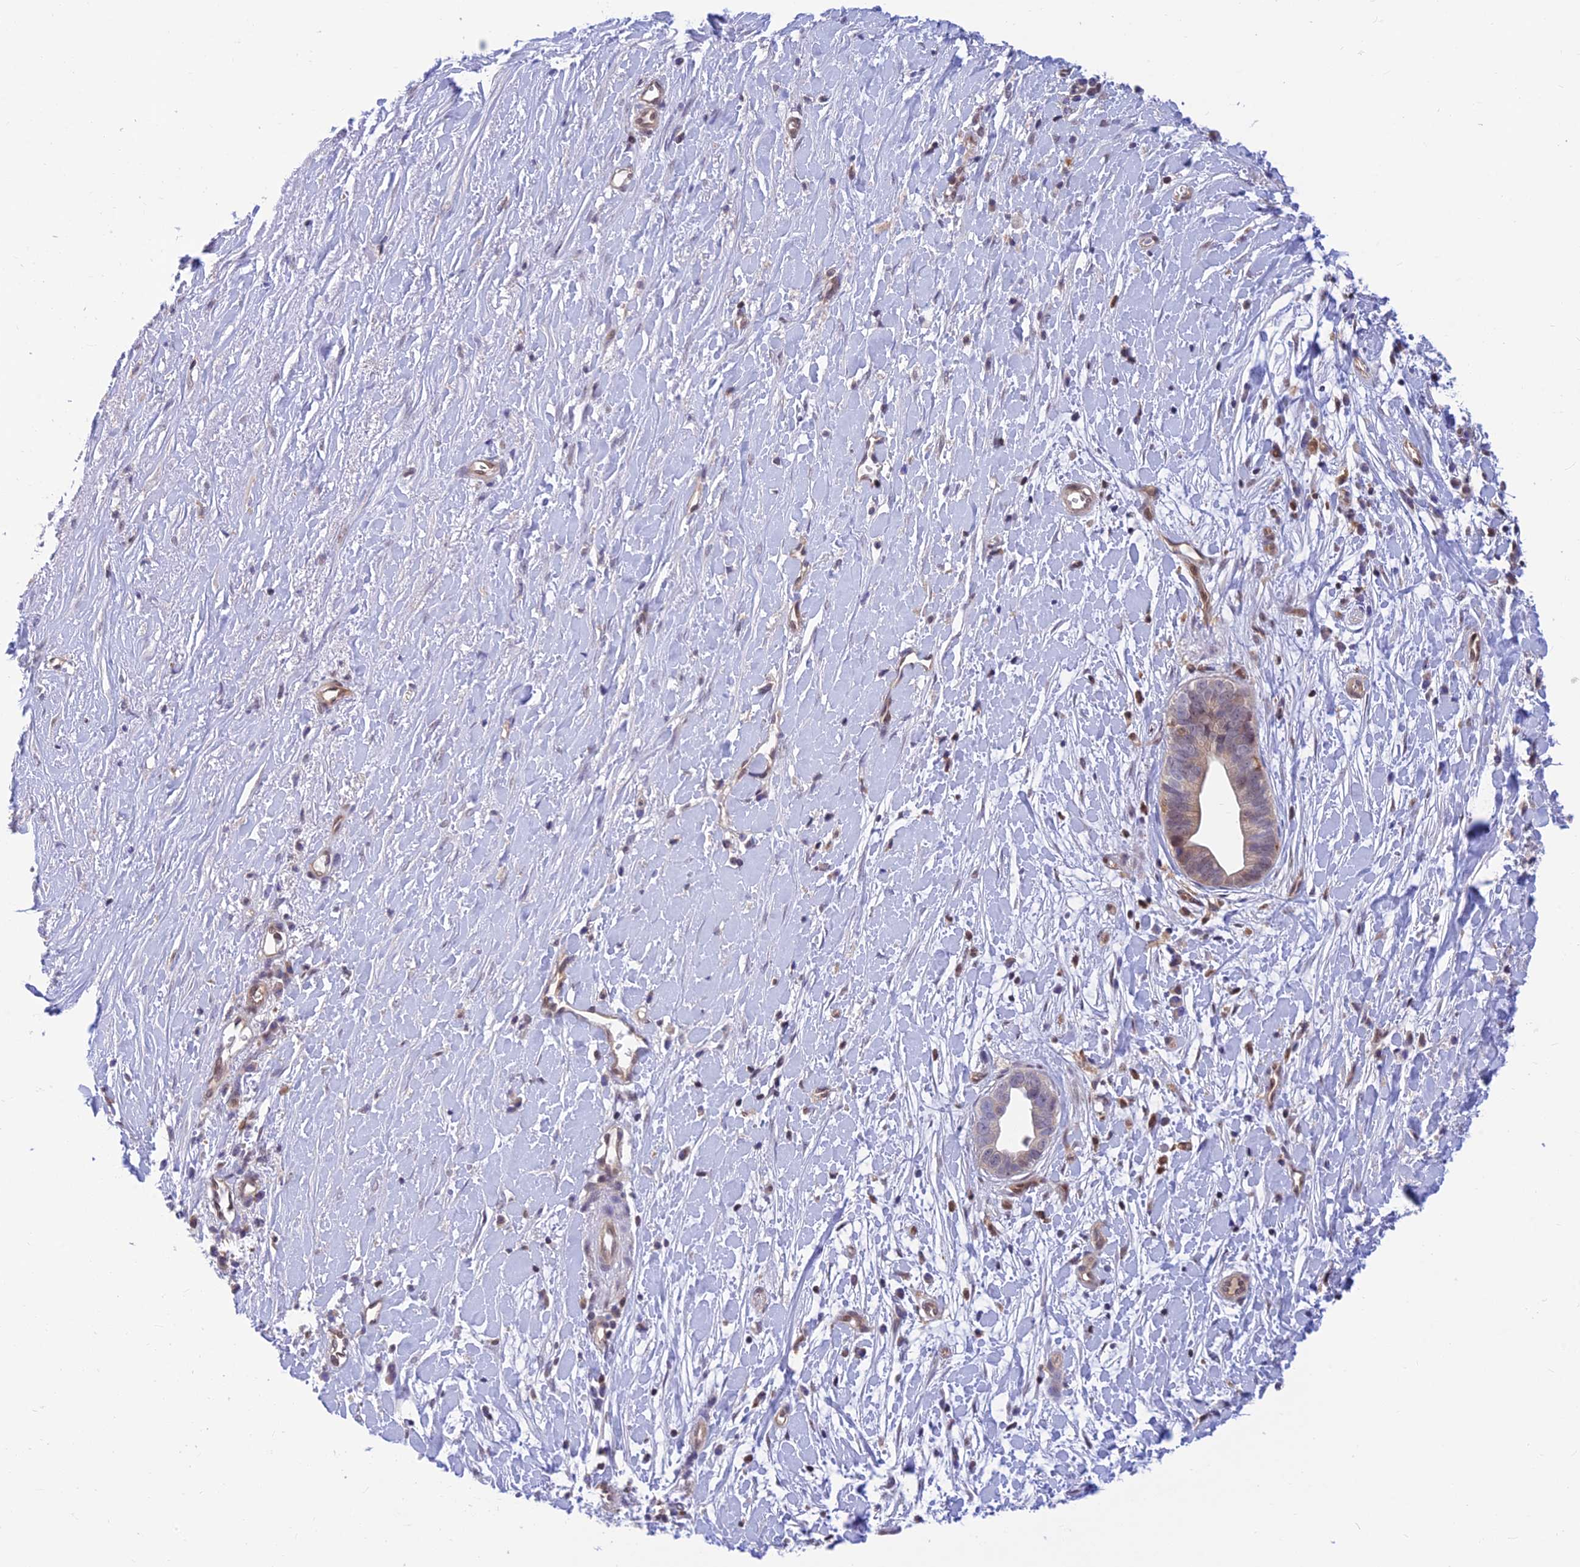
{"staining": {"intensity": "weak", "quantity": "<25%", "location": "cytoplasmic/membranous"}, "tissue": "liver cancer", "cell_type": "Tumor cells", "image_type": "cancer", "snomed": [{"axis": "morphology", "description": "Cholangiocarcinoma"}, {"axis": "topography", "description": "Liver"}], "caption": "Histopathology image shows no protein expression in tumor cells of cholangiocarcinoma (liver) tissue.", "gene": "LYSMD2", "patient": {"sex": "female", "age": 79}}